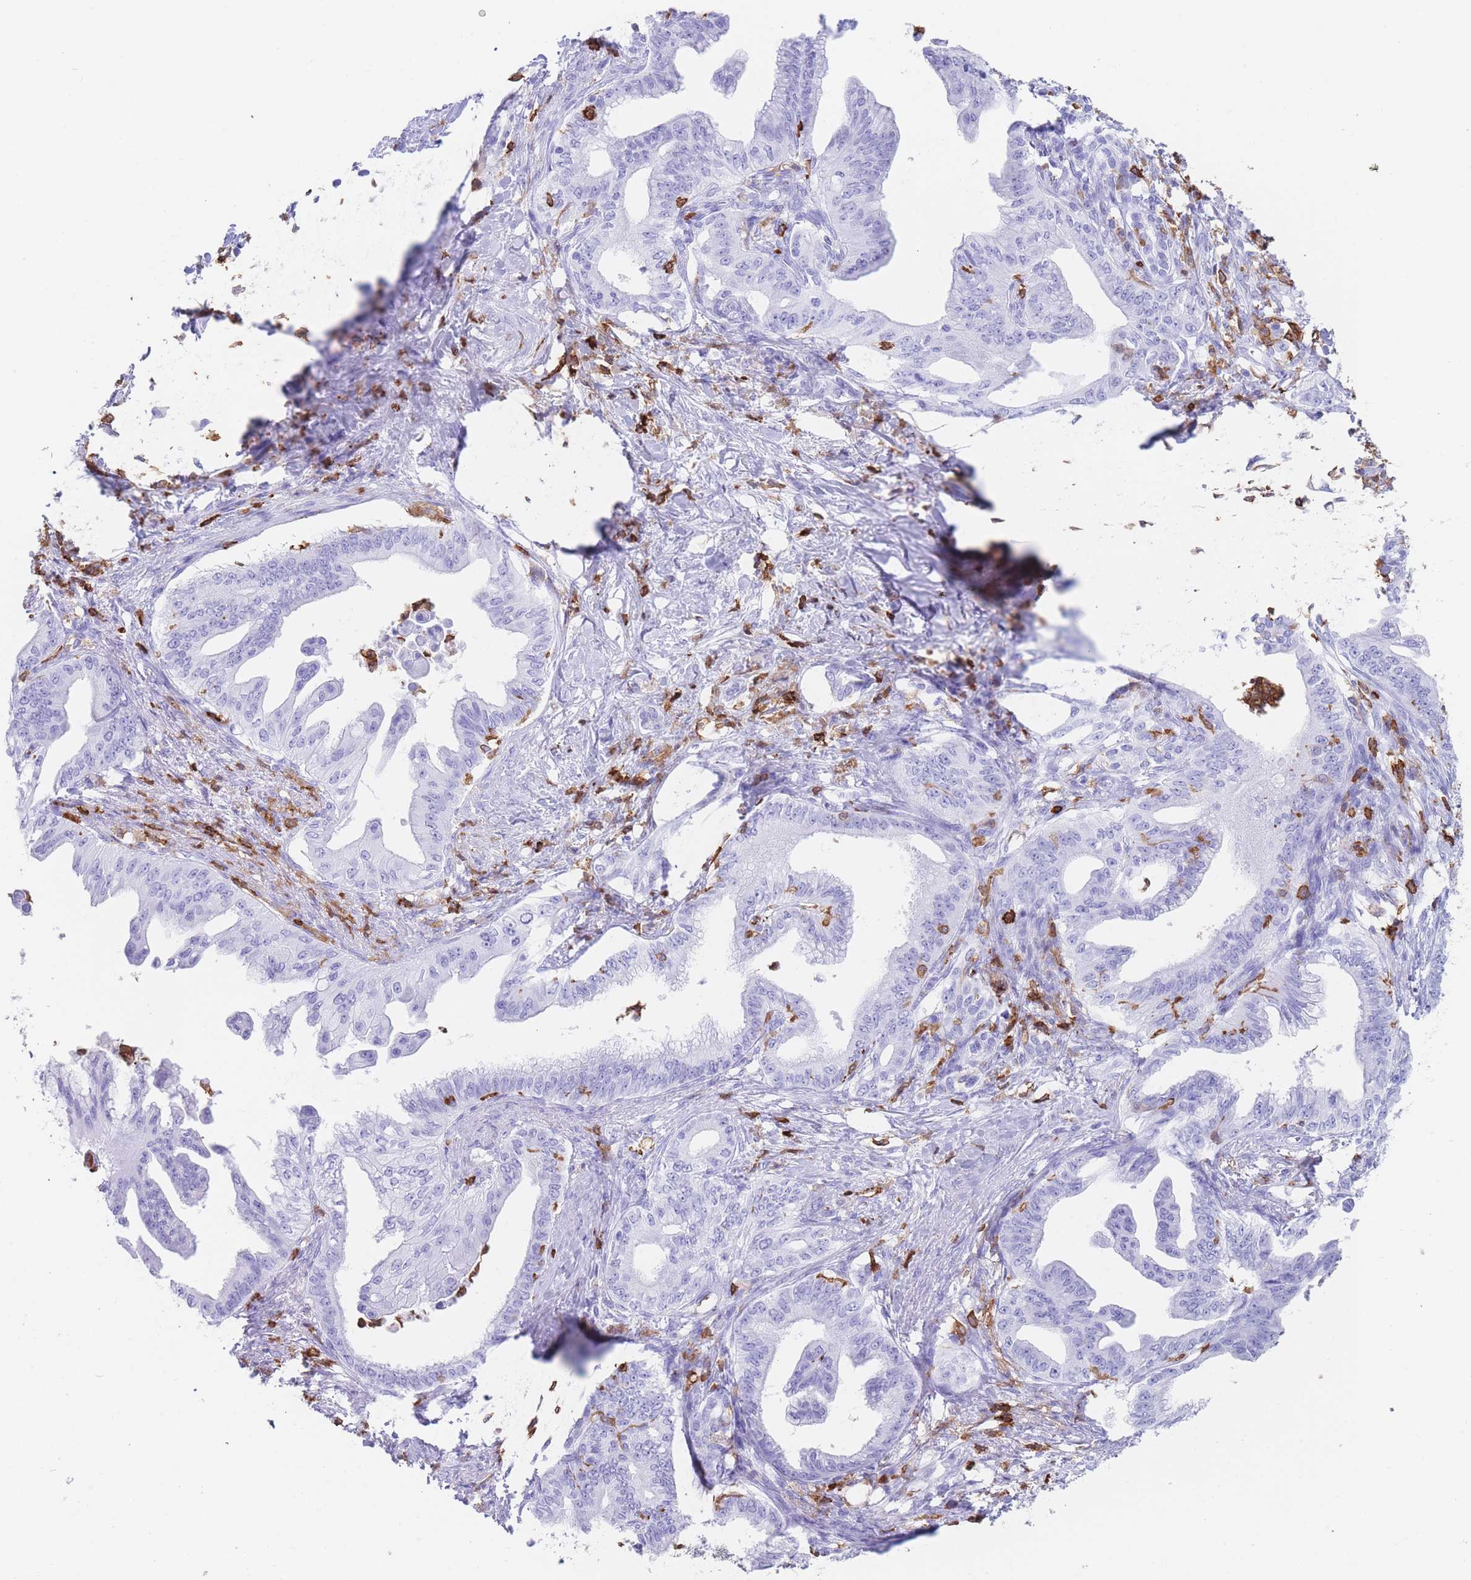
{"staining": {"intensity": "negative", "quantity": "none", "location": "none"}, "tissue": "pancreatic cancer", "cell_type": "Tumor cells", "image_type": "cancer", "snomed": [{"axis": "morphology", "description": "Adenocarcinoma, NOS"}, {"axis": "topography", "description": "Pancreas"}], "caption": "There is no significant expression in tumor cells of adenocarcinoma (pancreatic).", "gene": "CORO1A", "patient": {"sex": "male", "age": 58}}